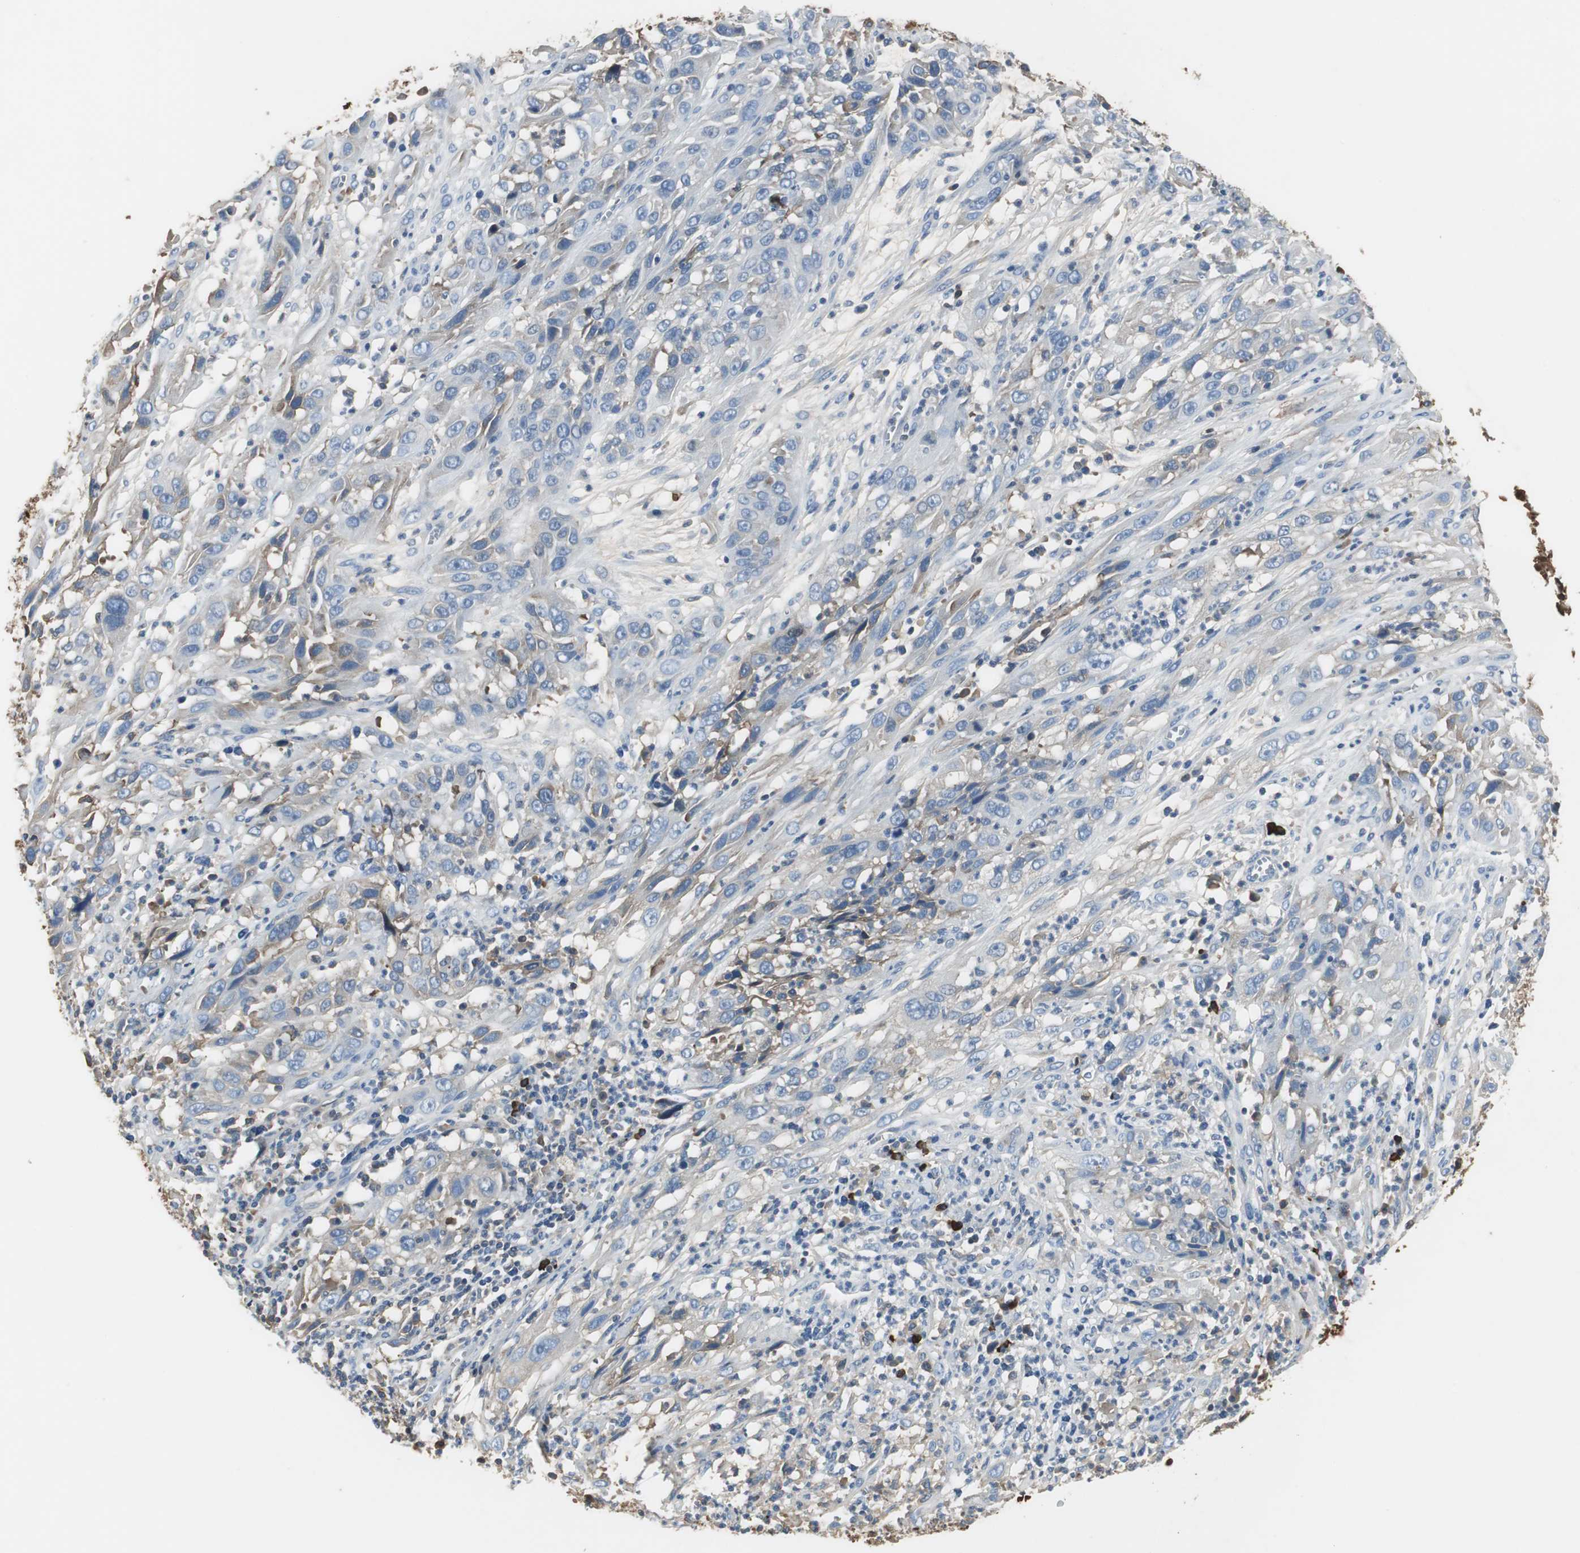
{"staining": {"intensity": "weak", "quantity": "<25%", "location": "cytoplasmic/membranous"}, "tissue": "cervical cancer", "cell_type": "Tumor cells", "image_type": "cancer", "snomed": [{"axis": "morphology", "description": "Squamous cell carcinoma, NOS"}, {"axis": "topography", "description": "Cervix"}], "caption": "Tumor cells are negative for protein expression in human cervical cancer (squamous cell carcinoma).", "gene": "IGHA1", "patient": {"sex": "female", "age": 32}}